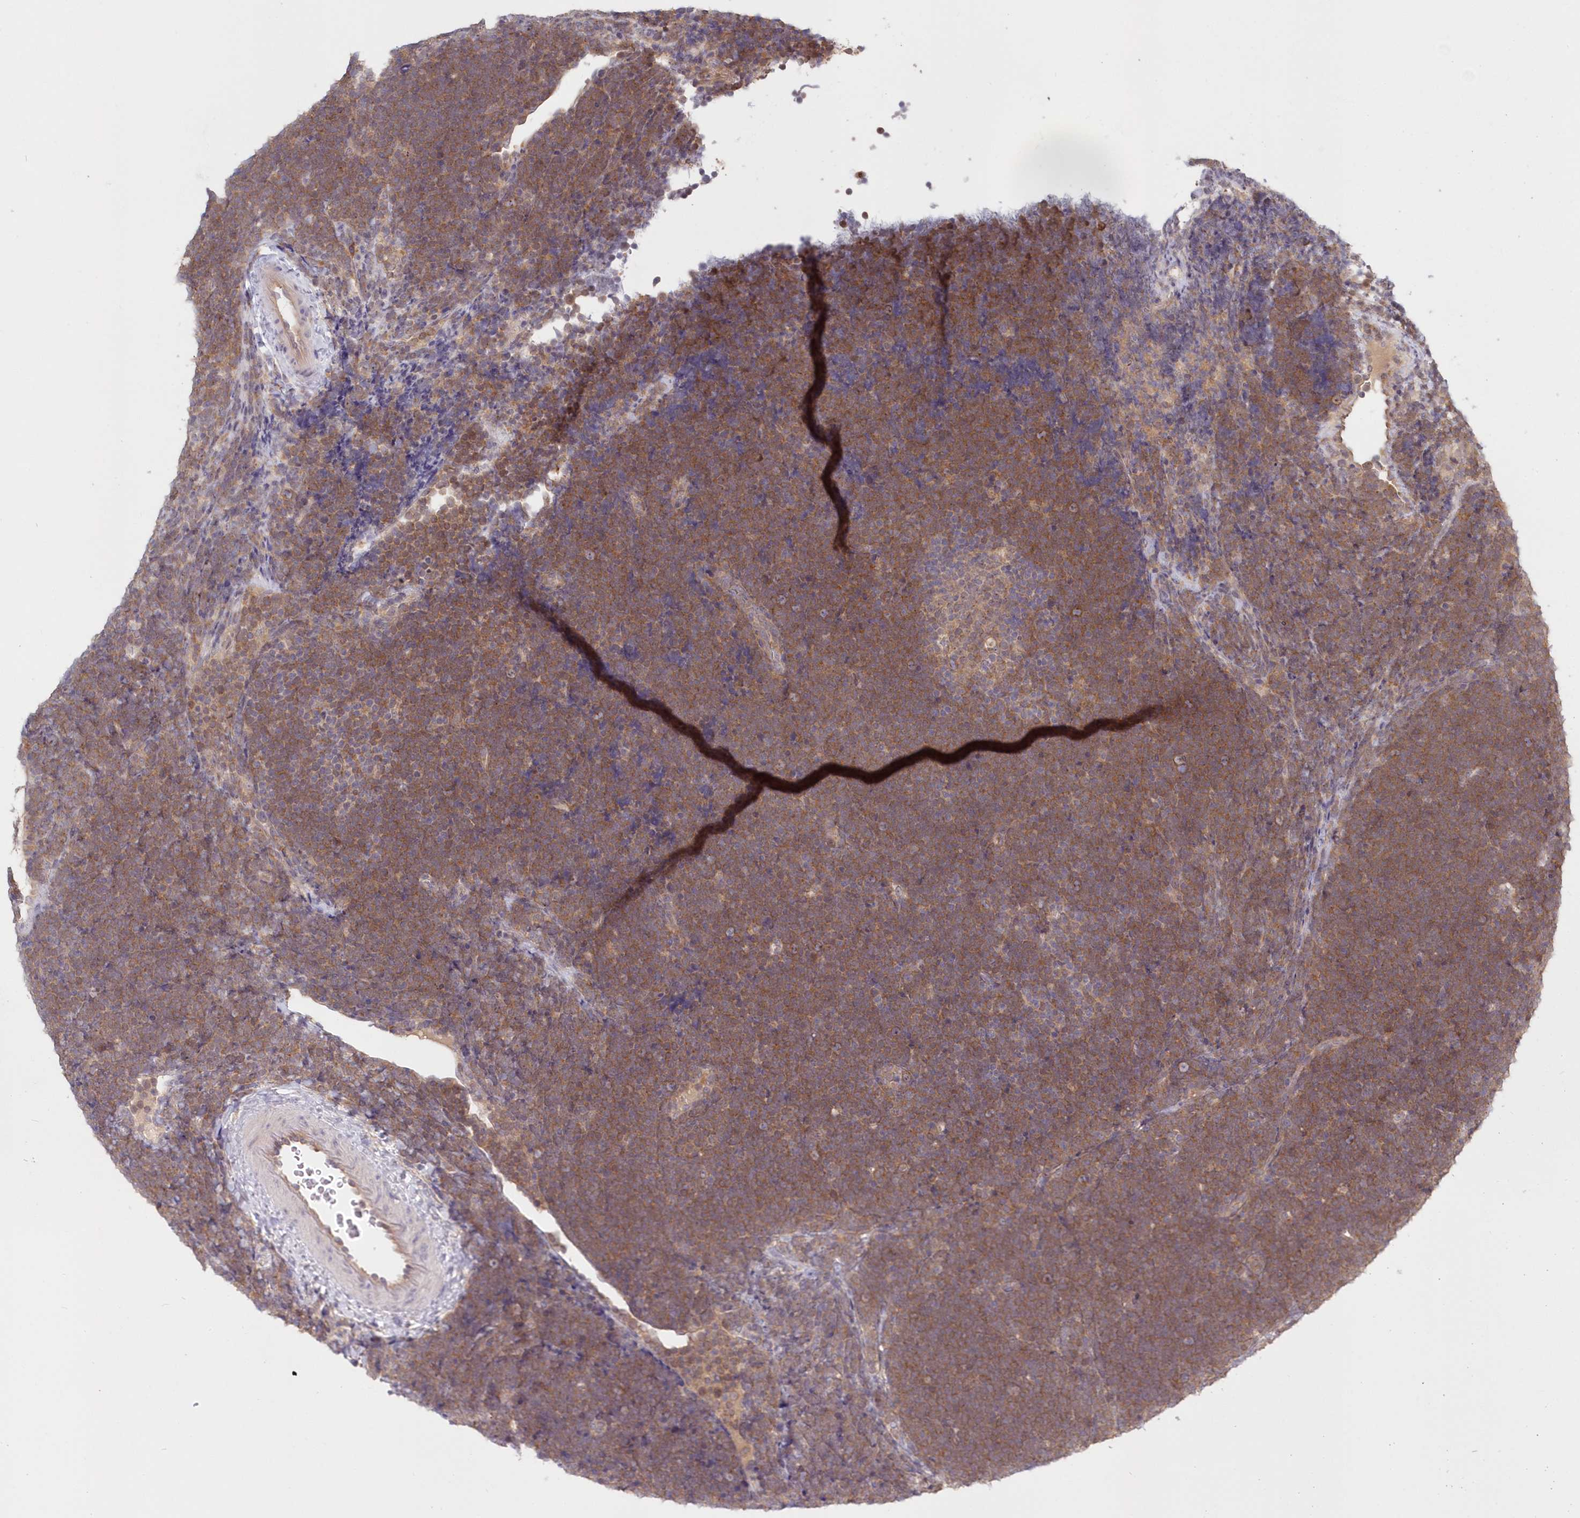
{"staining": {"intensity": "moderate", "quantity": ">75%", "location": "cytoplasmic/membranous"}, "tissue": "lymphoma", "cell_type": "Tumor cells", "image_type": "cancer", "snomed": [{"axis": "morphology", "description": "Malignant lymphoma, non-Hodgkin's type, High grade"}, {"axis": "topography", "description": "Lymph node"}], "caption": "Brown immunohistochemical staining in human lymphoma exhibits moderate cytoplasmic/membranous expression in approximately >75% of tumor cells.", "gene": "KATNA1", "patient": {"sex": "male", "age": 13}}